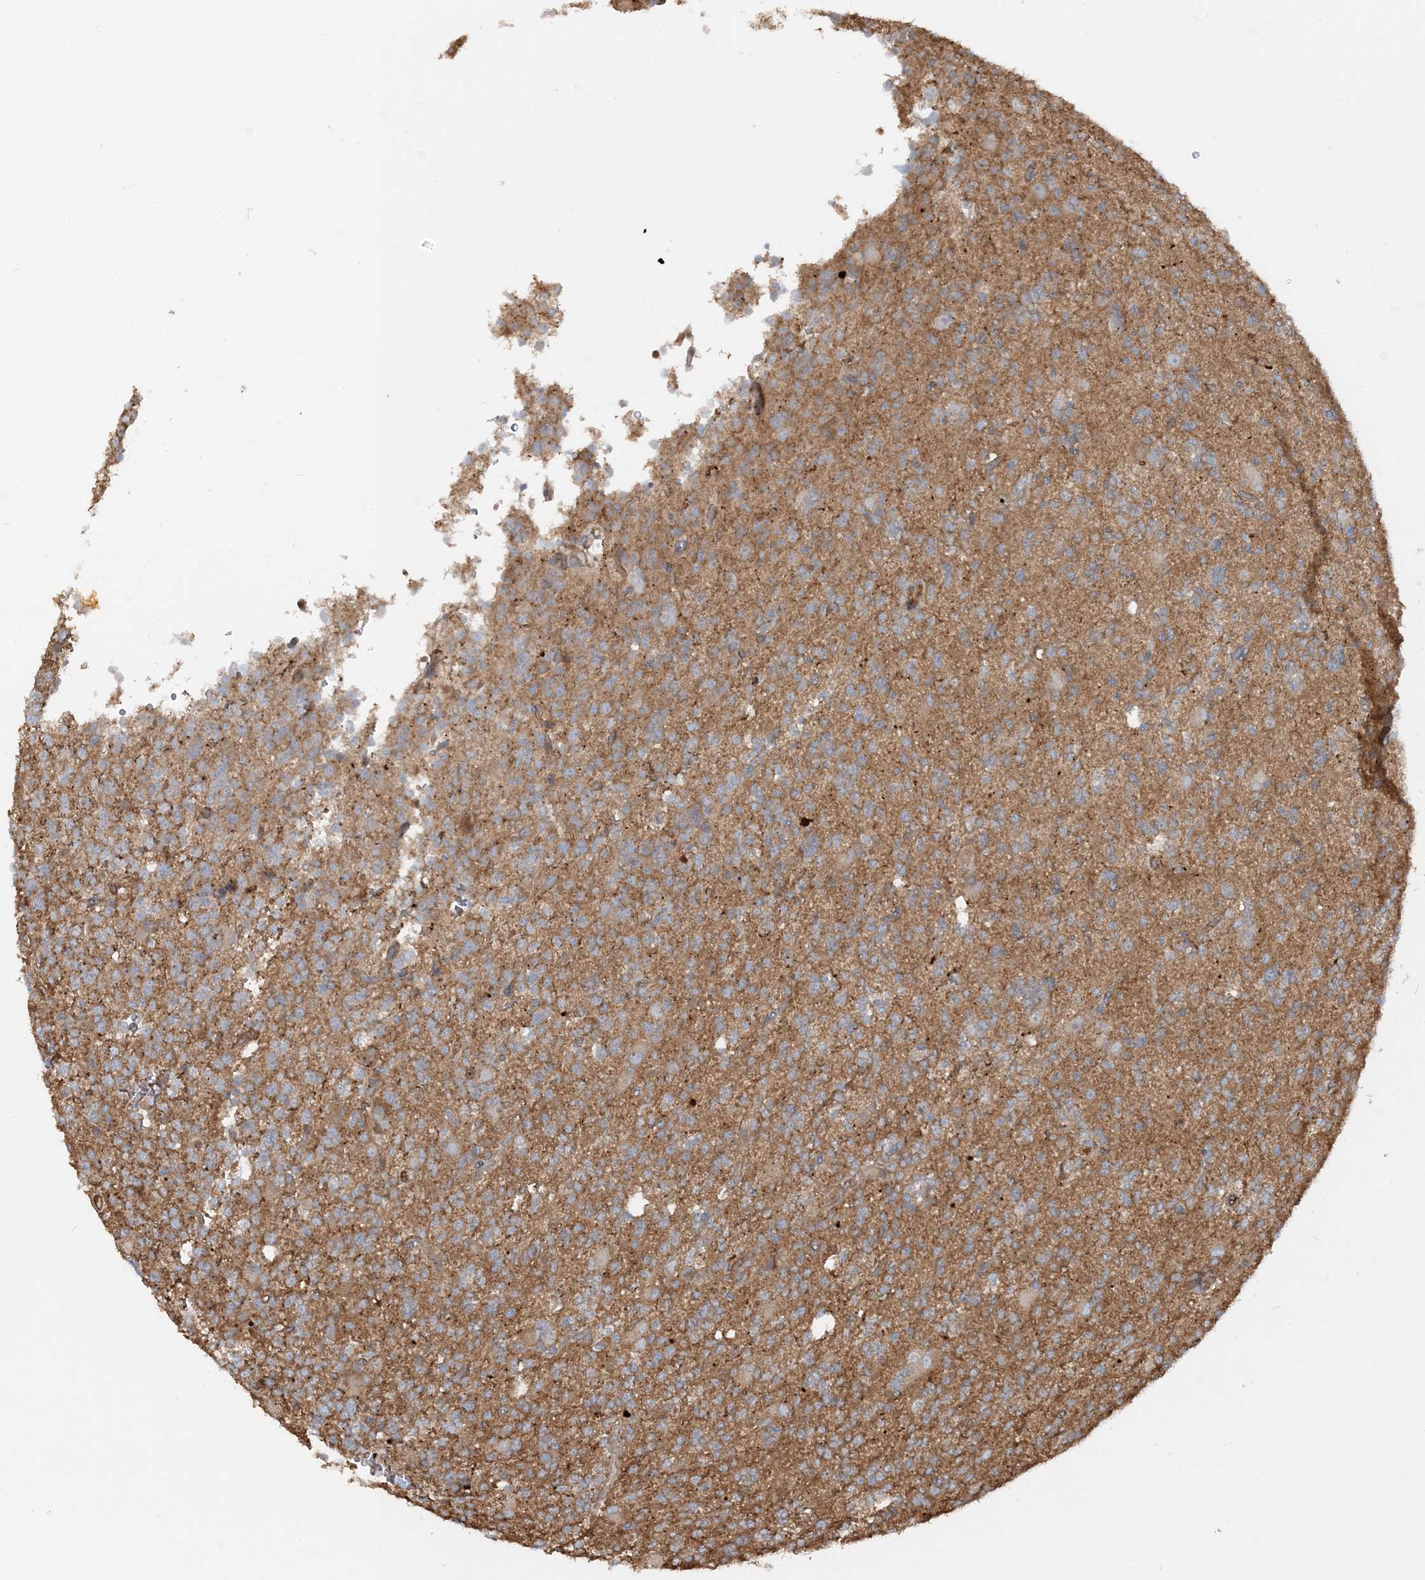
{"staining": {"intensity": "moderate", "quantity": ">75%", "location": "cytoplasmic/membranous"}, "tissue": "glioma", "cell_type": "Tumor cells", "image_type": "cancer", "snomed": [{"axis": "morphology", "description": "Glioma, malignant, High grade"}, {"axis": "topography", "description": "Brain"}], "caption": "Human malignant glioma (high-grade) stained for a protein (brown) reveals moderate cytoplasmic/membranous positive positivity in about >75% of tumor cells.", "gene": "DSTN", "patient": {"sex": "female", "age": 62}}